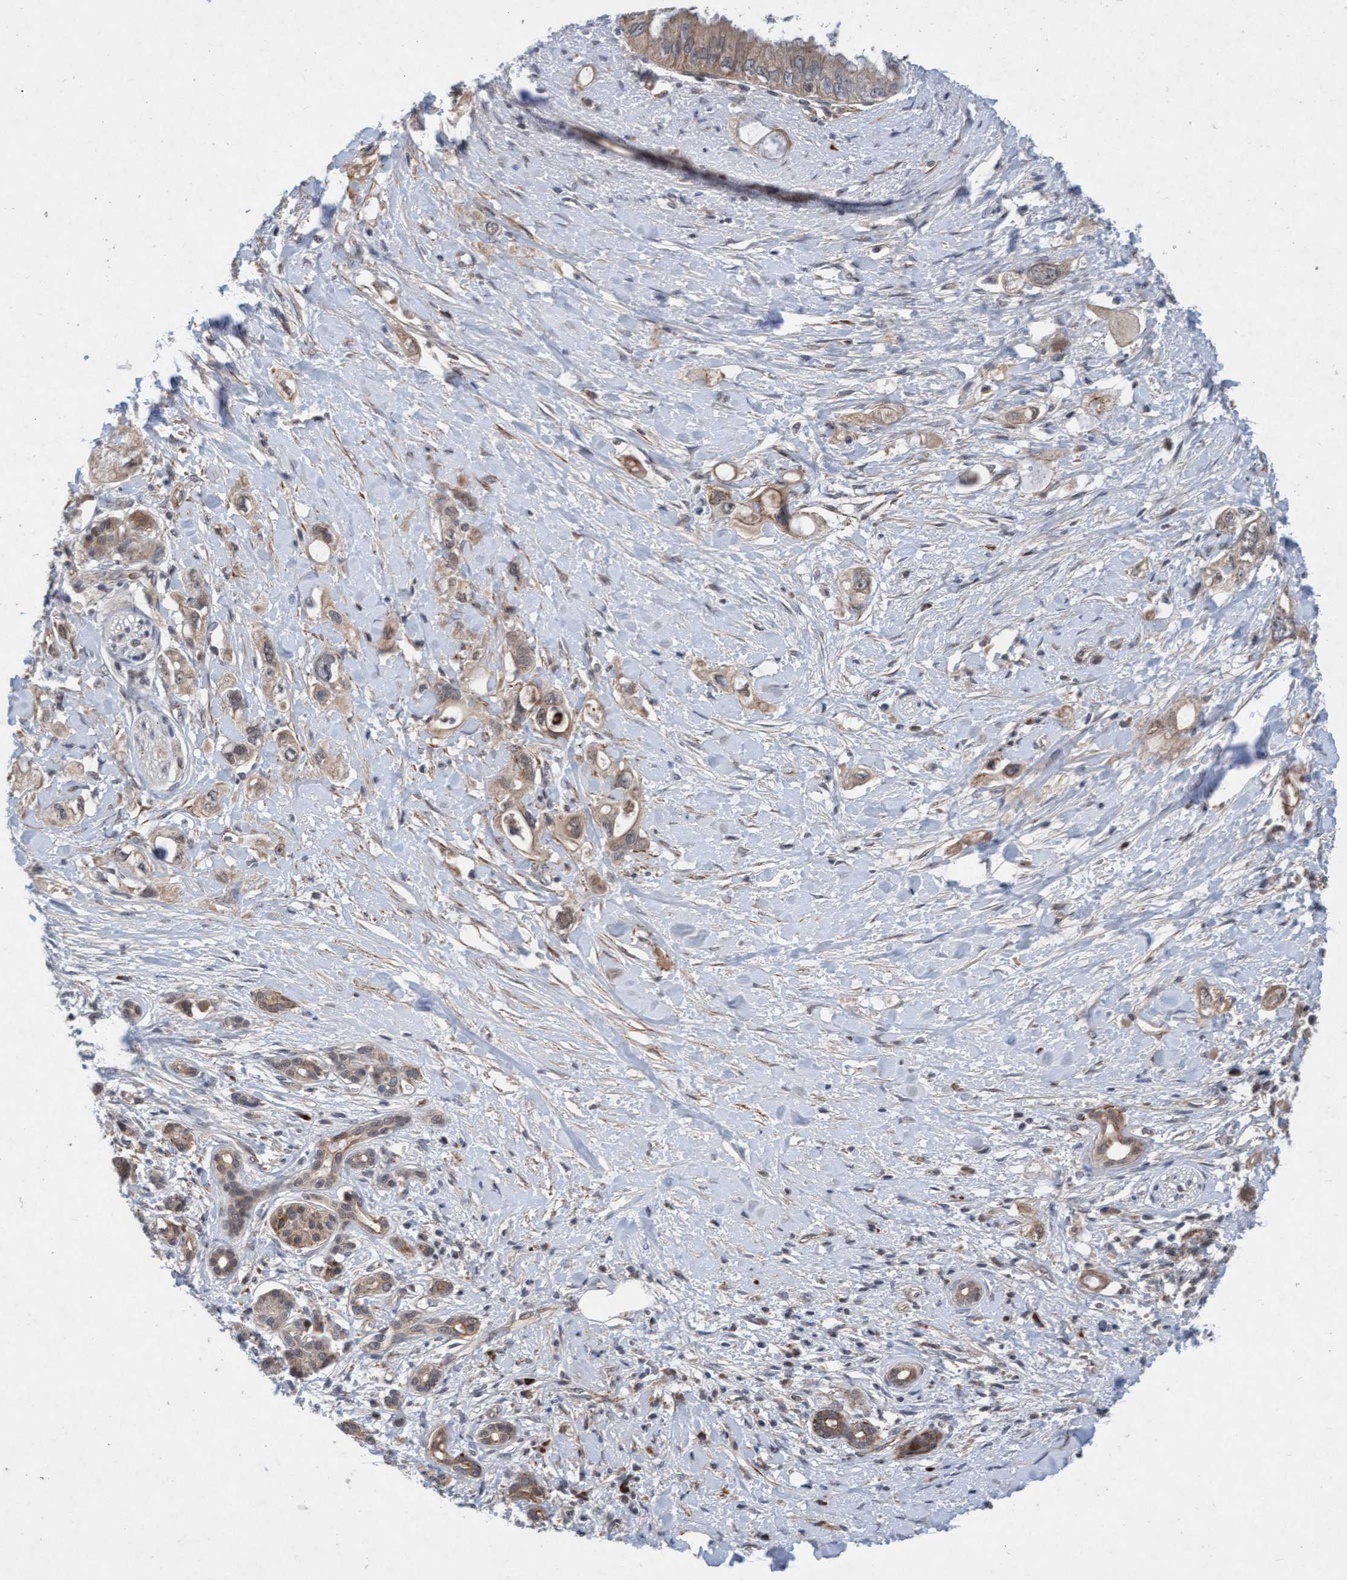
{"staining": {"intensity": "weak", "quantity": ">75%", "location": "cytoplasmic/membranous"}, "tissue": "pancreatic cancer", "cell_type": "Tumor cells", "image_type": "cancer", "snomed": [{"axis": "morphology", "description": "Adenocarcinoma, NOS"}, {"axis": "topography", "description": "Pancreas"}], "caption": "There is low levels of weak cytoplasmic/membranous staining in tumor cells of pancreatic cancer, as demonstrated by immunohistochemical staining (brown color).", "gene": "TMEM70", "patient": {"sex": "female", "age": 56}}